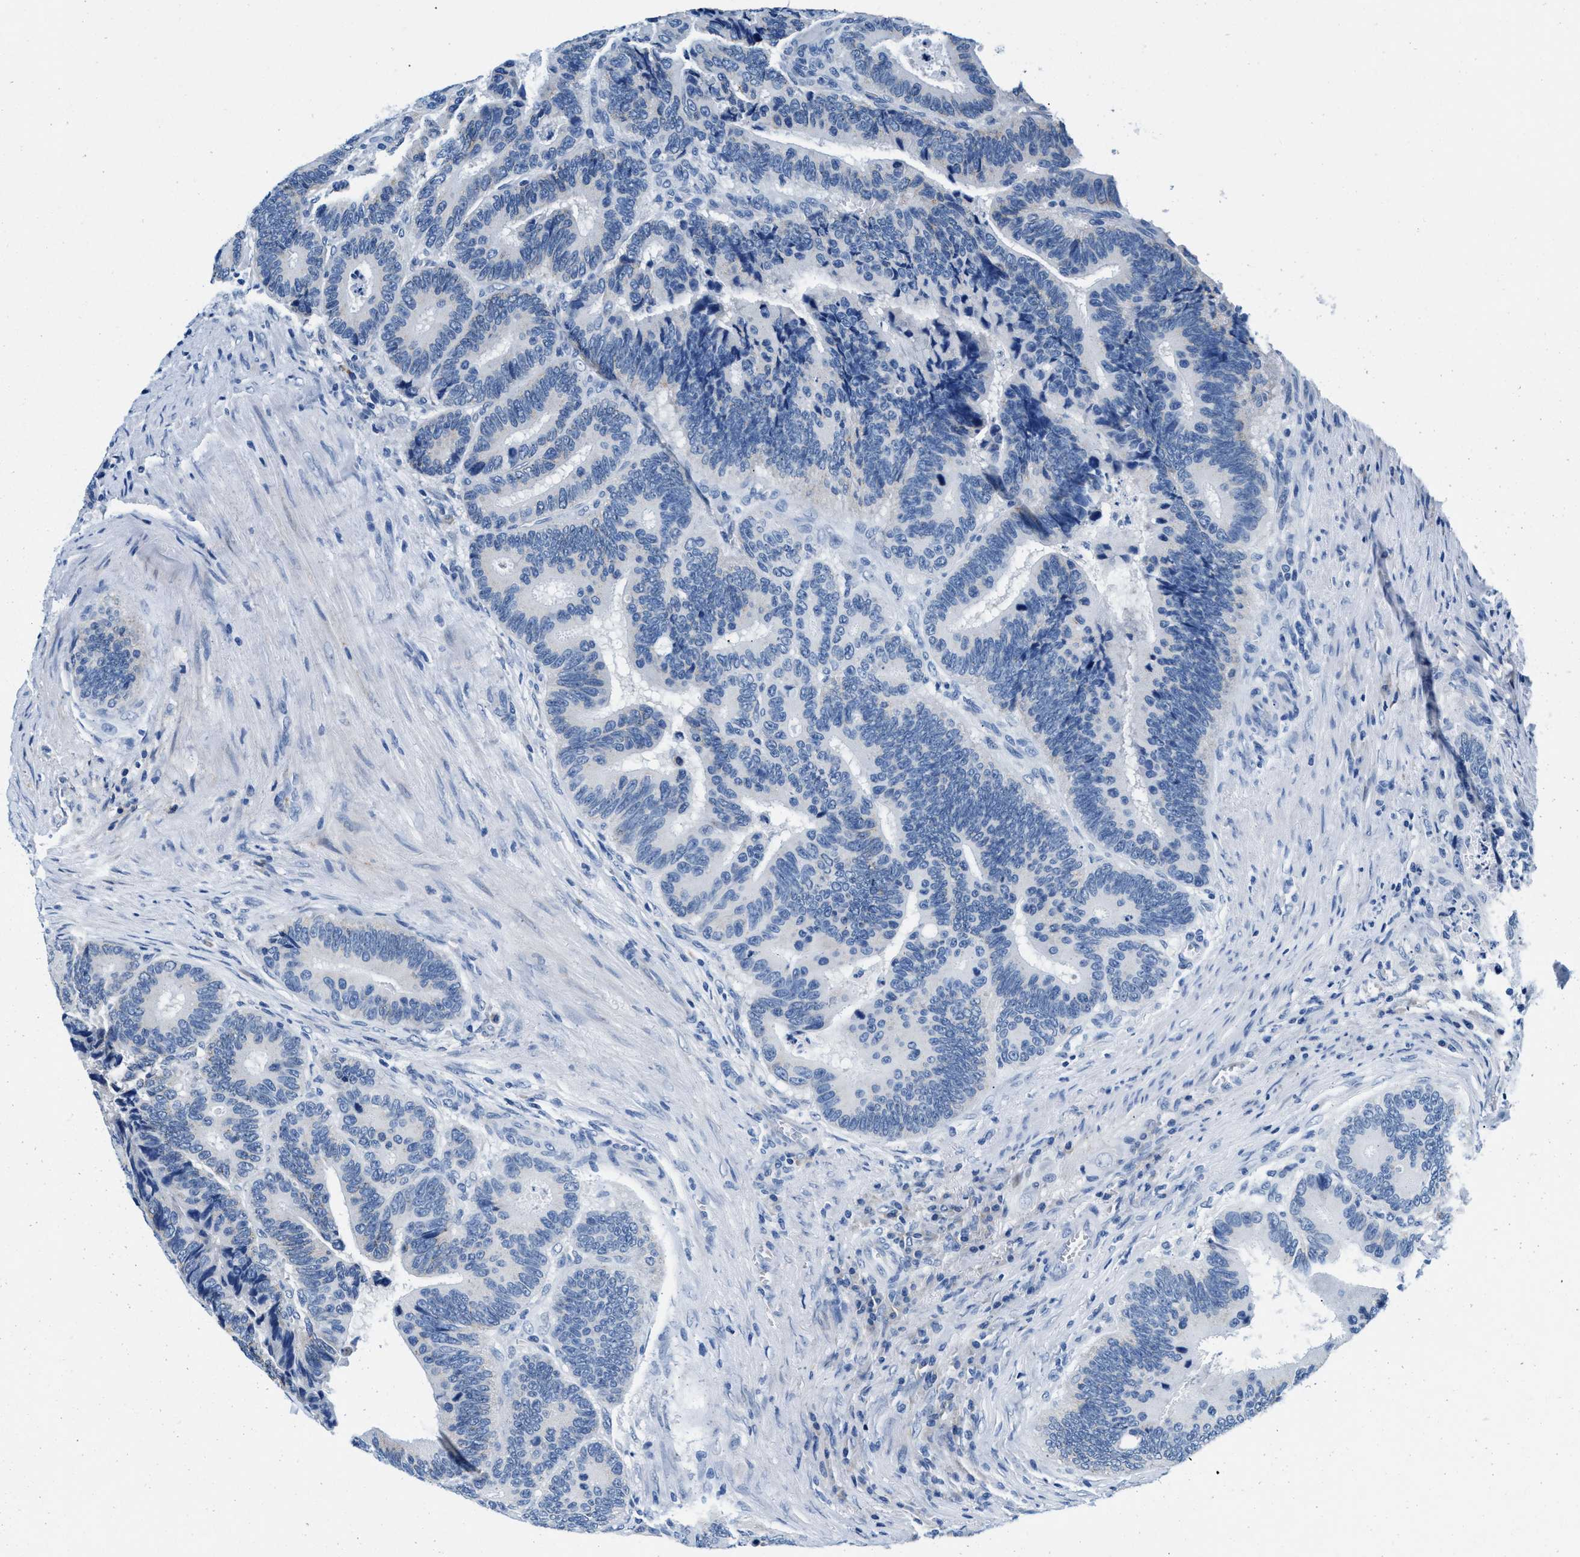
{"staining": {"intensity": "negative", "quantity": "none", "location": "none"}, "tissue": "colorectal cancer", "cell_type": "Tumor cells", "image_type": "cancer", "snomed": [{"axis": "morphology", "description": "Inflammation, NOS"}, {"axis": "morphology", "description": "Adenocarcinoma, NOS"}, {"axis": "topography", "description": "Colon"}], "caption": "A high-resolution micrograph shows IHC staining of adenocarcinoma (colorectal), which exhibits no significant staining in tumor cells. (Stains: DAB (3,3'-diaminobenzidine) immunohistochemistry with hematoxylin counter stain, Microscopy: brightfield microscopy at high magnification).", "gene": "SLFN11", "patient": {"sex": "male", "age": 72}}